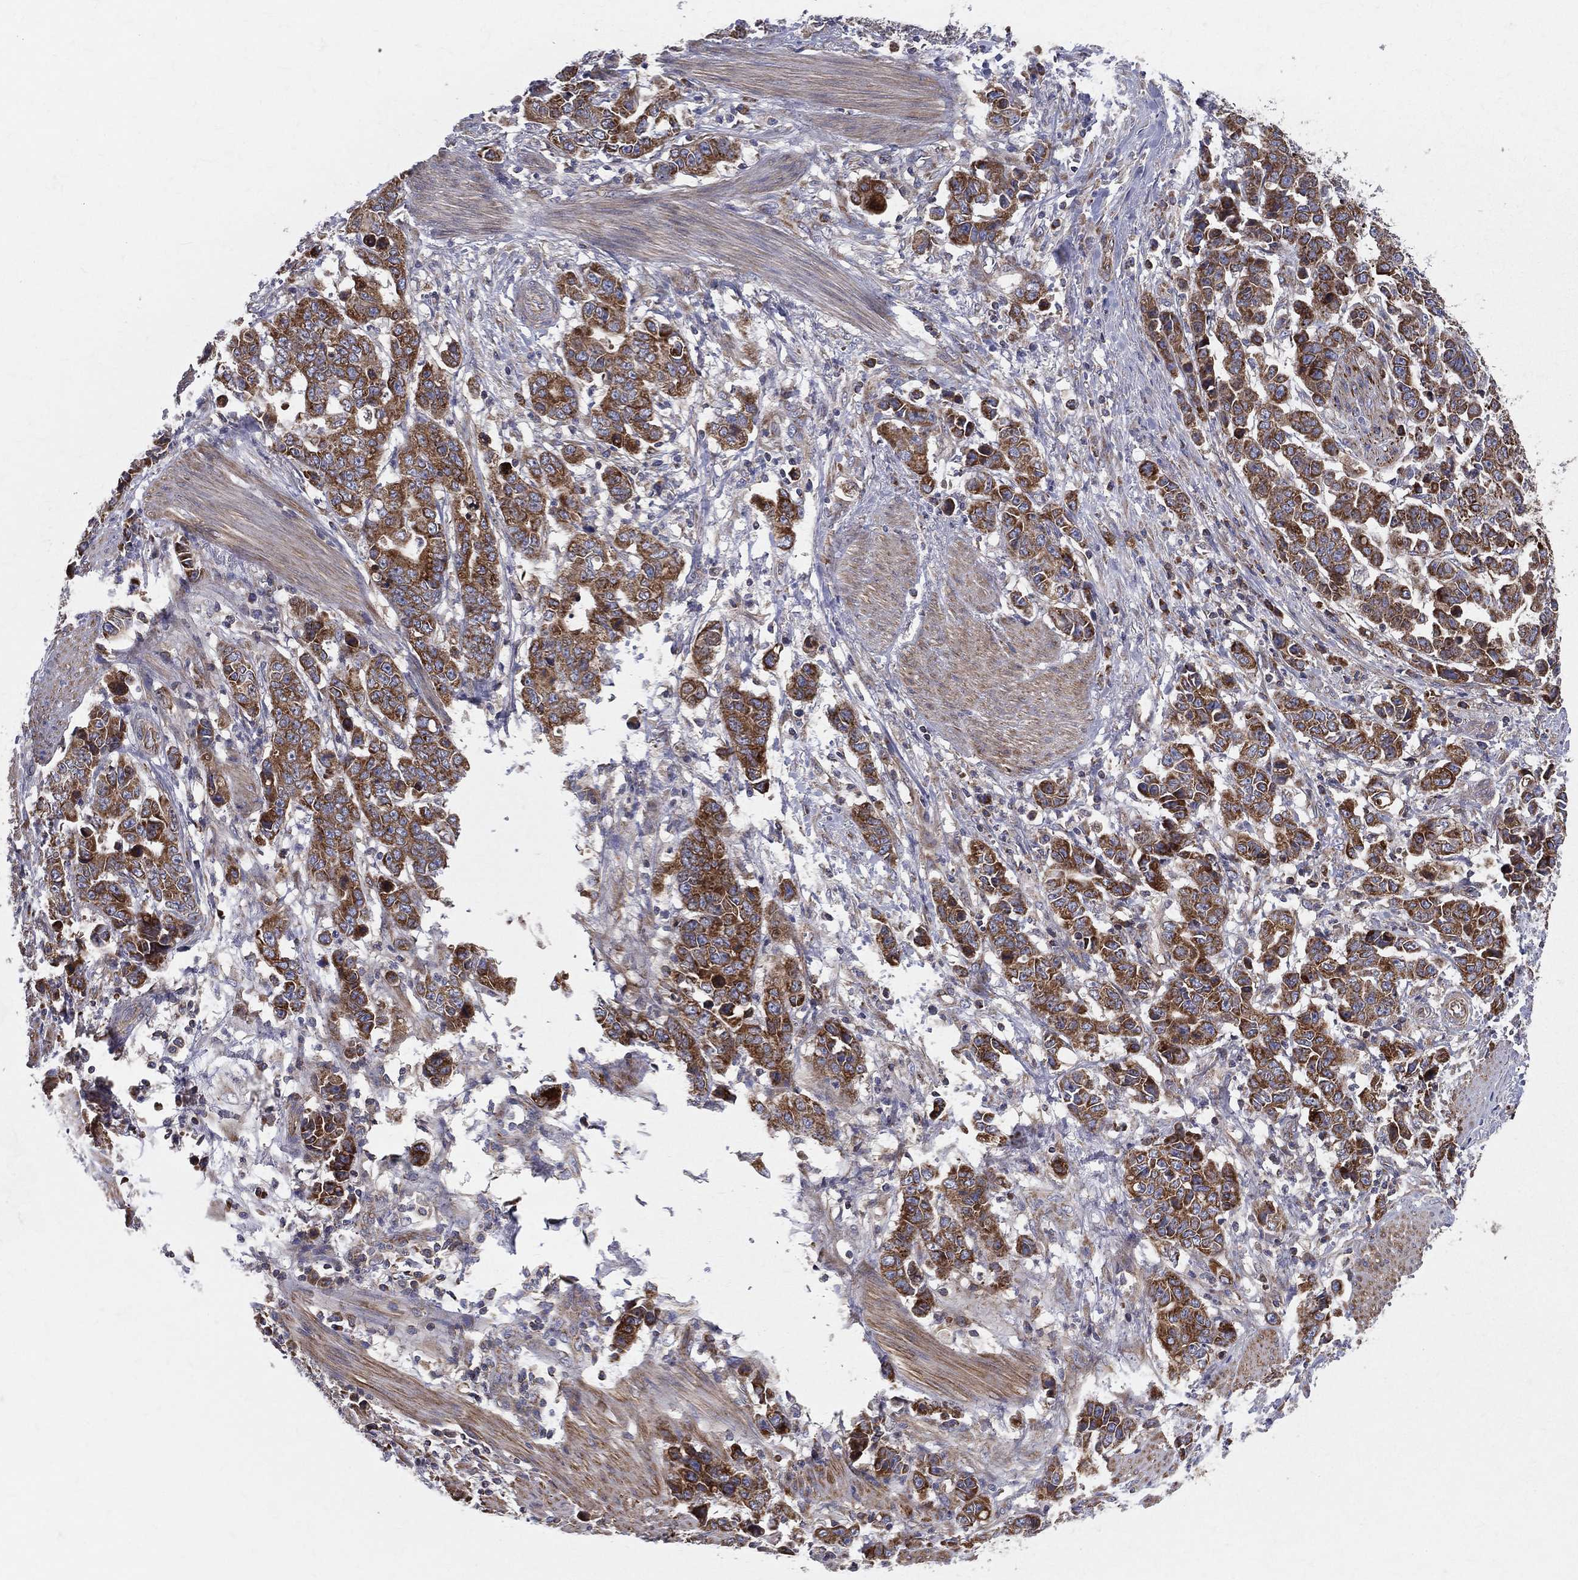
{"staining": {"intensity": "strong", "quantity": ">75%", "location": "cytoplasmic/membranous"}, "tissue": "stomach cancer", "cell_type": "Tumor cells", "image_type": "cancer", "snomed": [{"axis": "morphology", "description": "Adenocarcinoma, NOS"}, {"axis": "topography", "description": "Stomach, upper"}], "caption": "Immunohistochemistry (IHC) of human stomach cancer reveals high levels of strong cytoplasmic/membranous expression in approximately >75% of tumor cells.", "gene": "MIX23", "patient": {"sex": "male", "age": 69}}